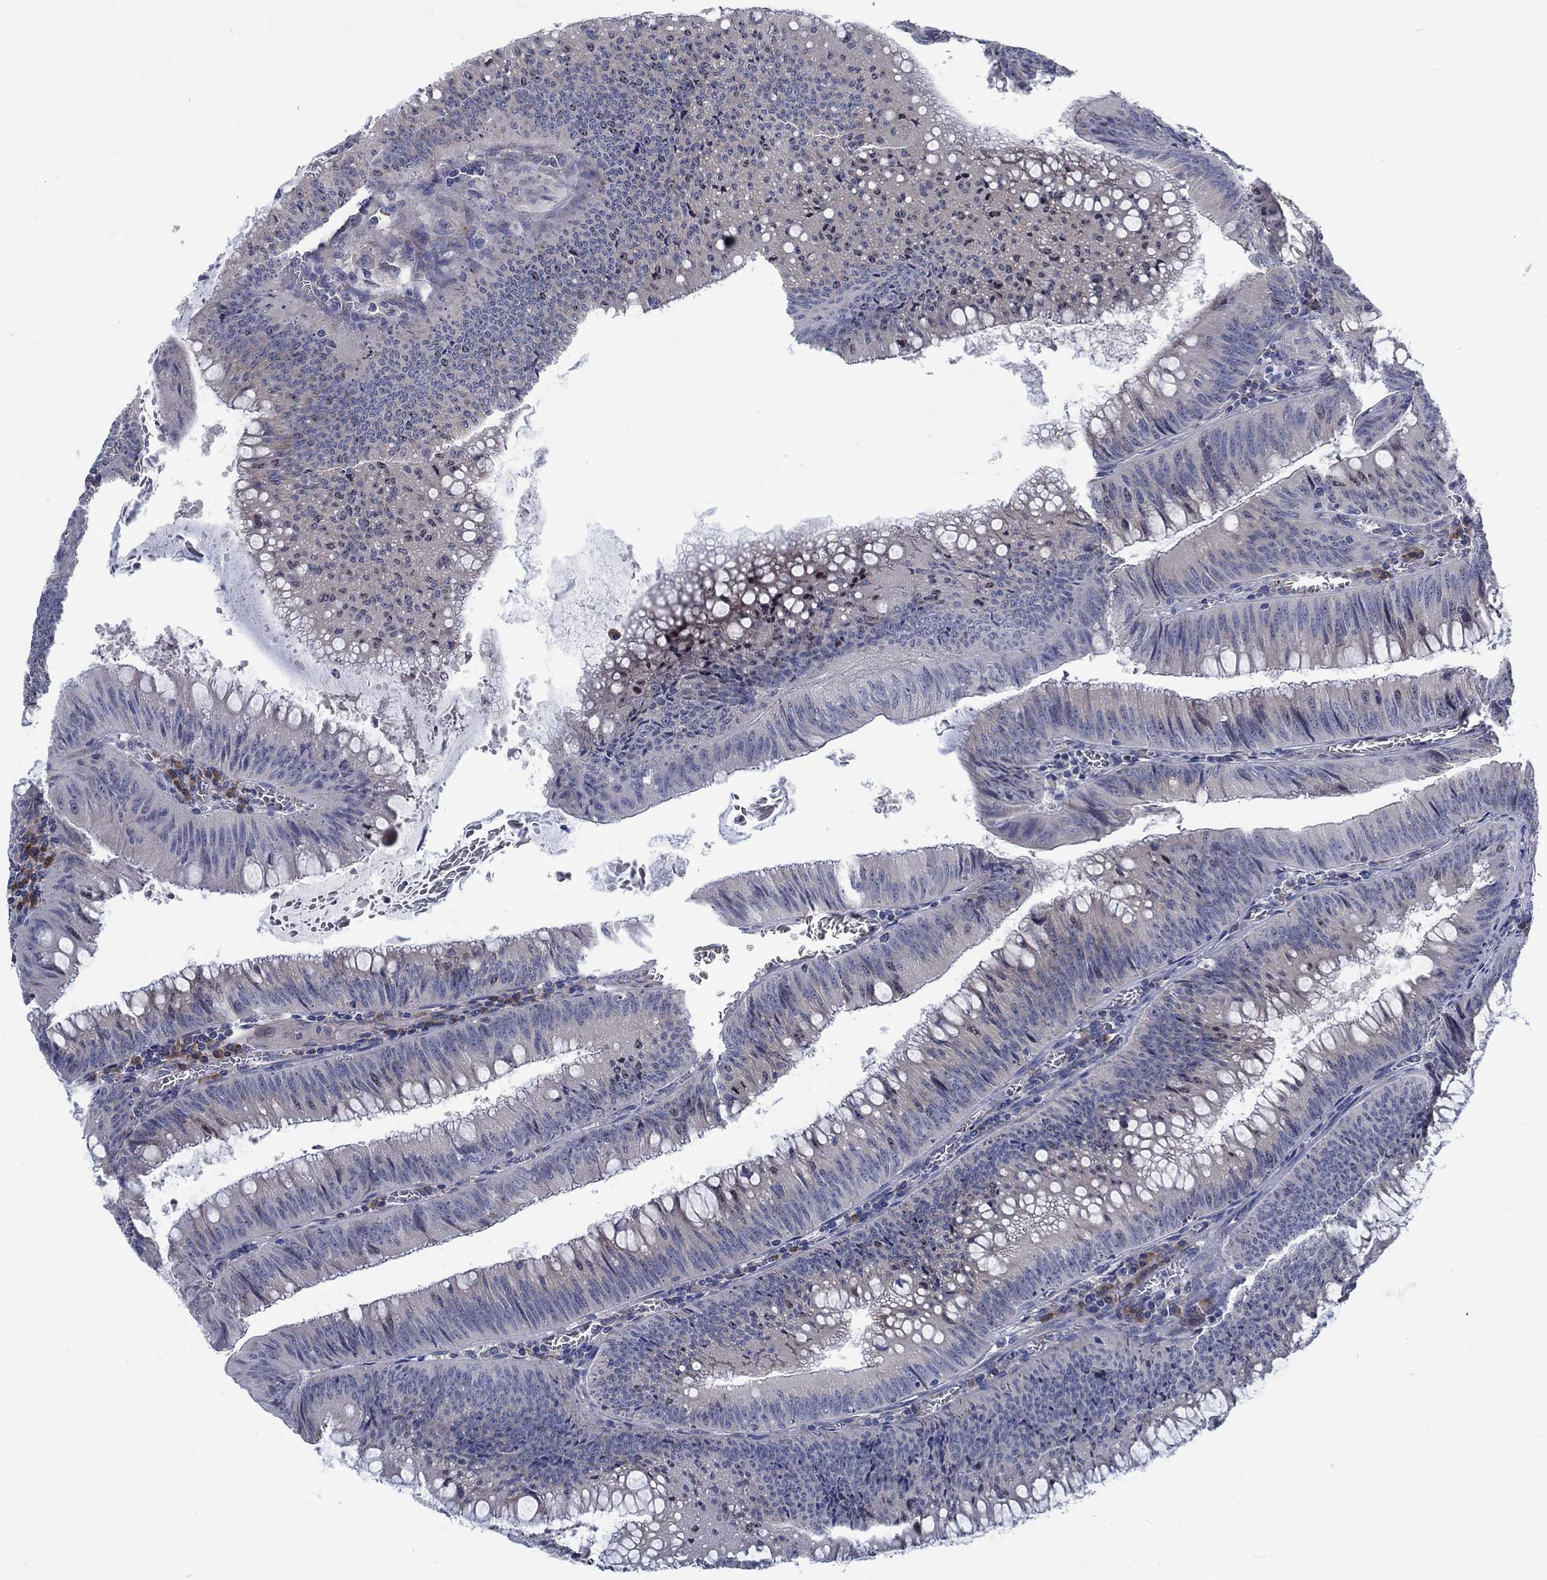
{"staining": {"intensity": "negative", "quantity": "none", "location": "none"}, "tissue": "colorectal cancer", "cell_type": "Tumor cells", "image_type": "cancer", "snomed": [{"axis": "morphology", "description": "Adenocarcinoma, NOS"}, {"axis": "topography", "description": "Rectum"}], "caption": "This is a photomicrograph of IHC staining of colorectal adenocarcinoma, which shows no staining in tumor cells.", "gene": "MMP24", "patient": {"sex": "female", "age": 72}}